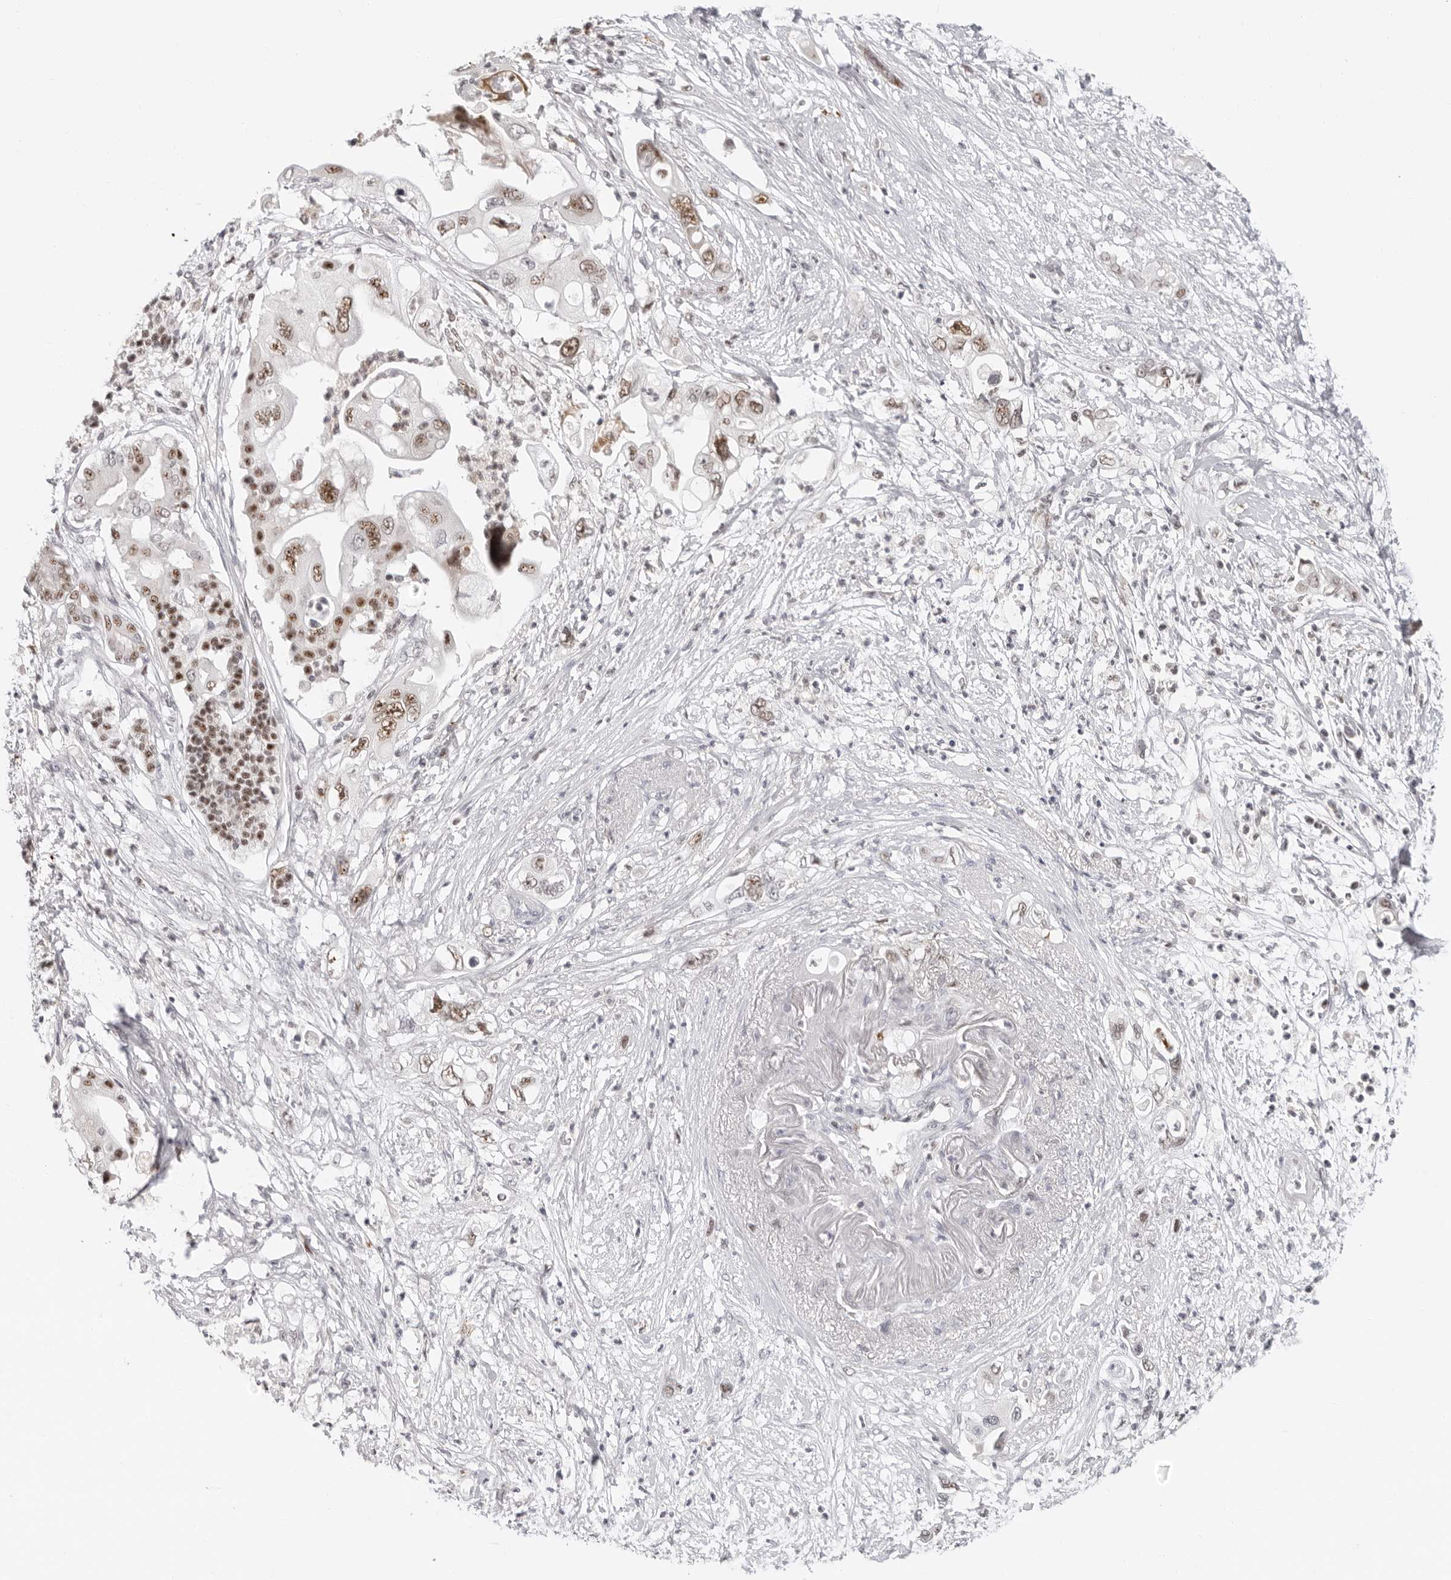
{"staining": {"intensity": "moderate", "quantity": ">75%", "location": "nuclear"}, "tissue": "pancreatic cancer", "cell_type": "Tumor cells", "image_type": "cancer", "snomed": [{"axis": "morphology", "description": "Adenocarcinoma, NOS"}, {"axis": "topography", "description": "Pancreas"}], "caption": "Immunohistochemistry (IHC) of pancreatic cancer displays medium levels of moderate nuclear positivity in about >75% of tumor cells. (DAB IHC with brightfield microscopy, high magnification).", "gene": "MSH6", "patient": {"sex": "male", "age": 66}}